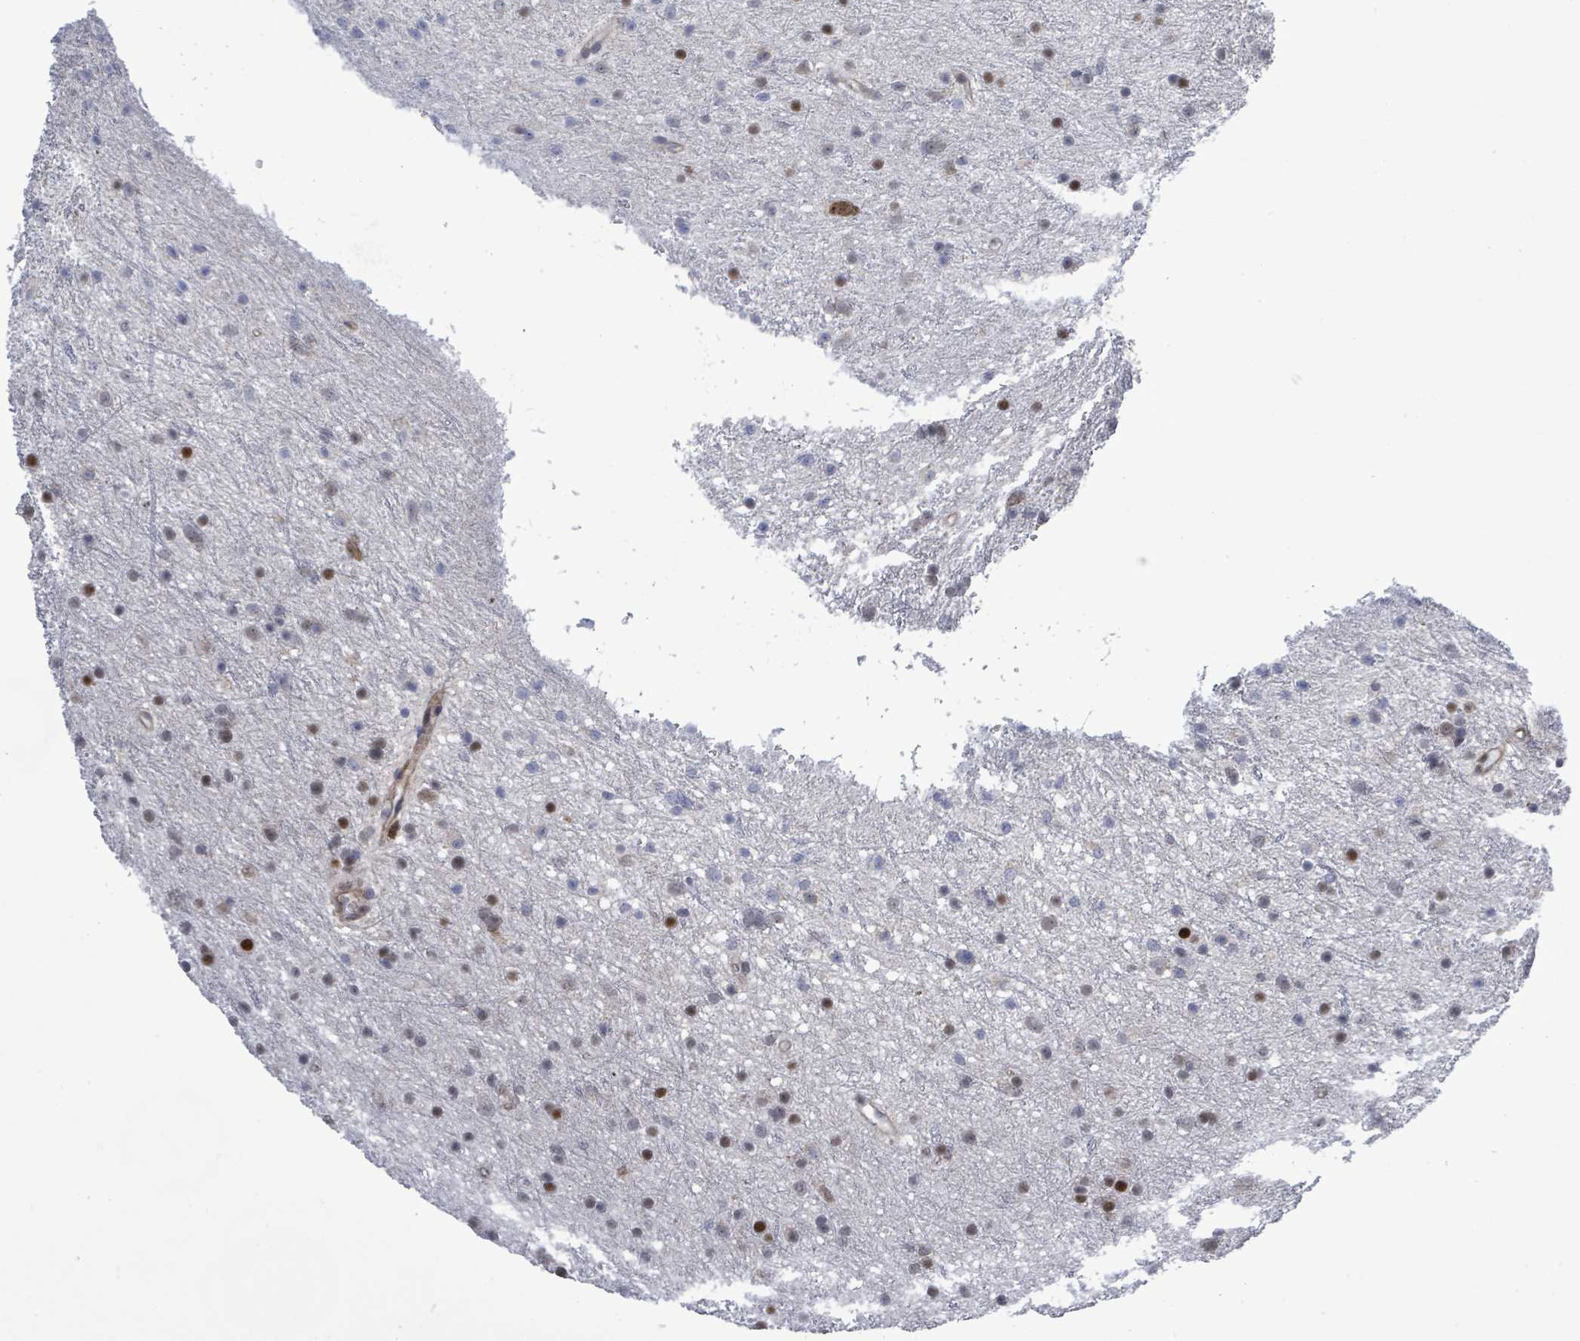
{"staining": {"intensity": "strong", "quantity": "<25%", "location": "nuclear"}, "tissue": "glioma", "cell_type": "Tumor cells", "image_type": "cancer", "snomed": [{"axis": "morphology", "description": "Glioma, malignant, Low grade"}, {"axis": "topography", "description": "Cerebral cortex"}], "caption": "Glioma was stained to show a protein in brown. There is medium levels of strong nuclear staining in approximately <25% of tumor cells. The staining was performed using DAB (3,3'-diaminobenzidine) to visualize the protein expression in brown, while the nuclei were stained in blue with hematoxylin (Magnification: 20x).", "gene": "PAPSS1", "patient": {"sex": "female", "age": 39}}